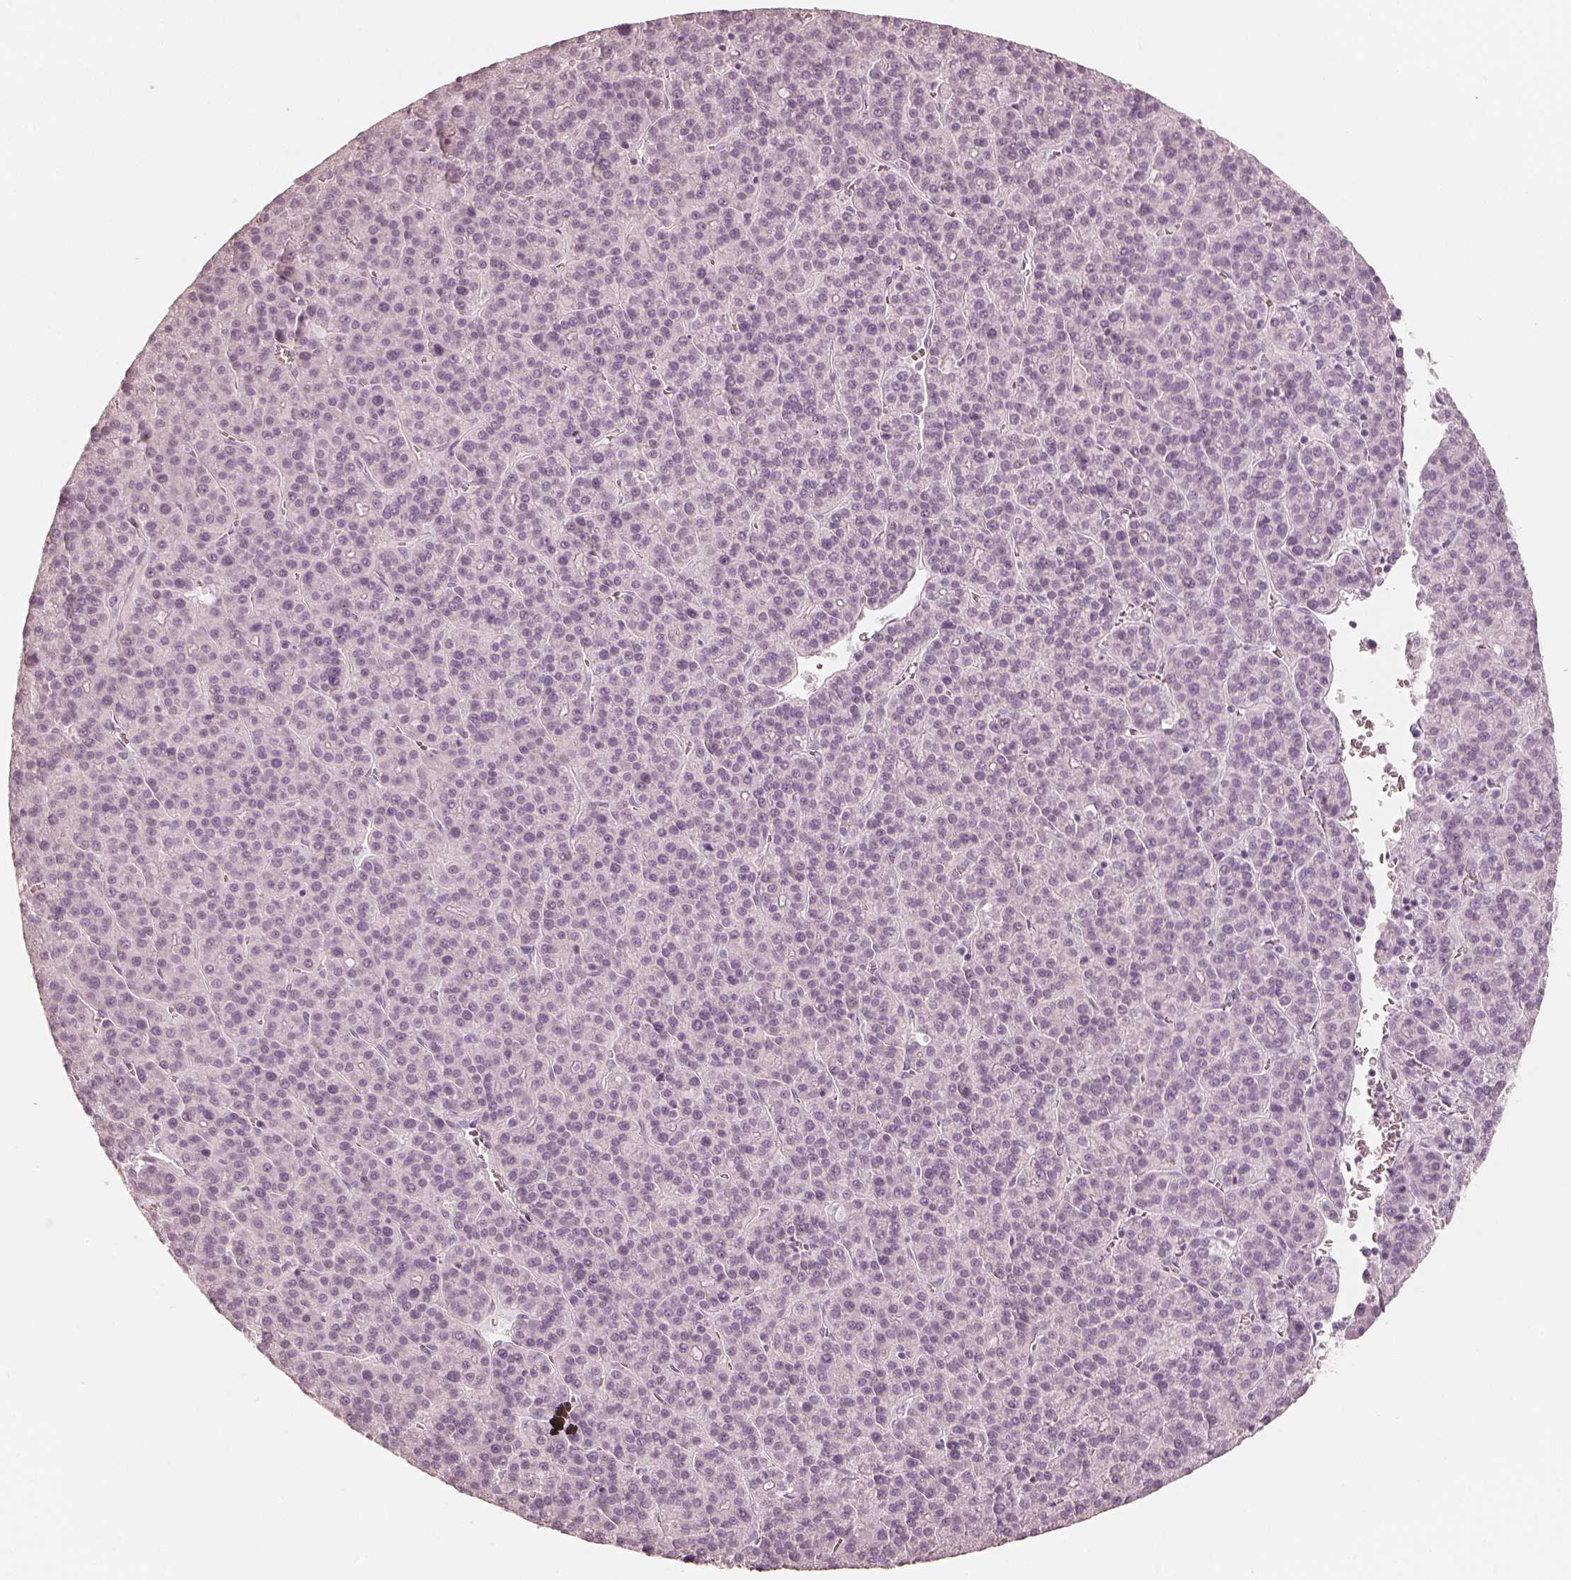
{"staining": {"intensity": "negative", "quantity": "none", "location": "none"}, "tissue": "liver cancer", "cell_type": "Tumor cells", "image_type": "cancer", "snomed": [{"axis": "morphology", "description": "Carcinoma, Hepatocellular, NOS"}, {"axis": "topography", "description": "Liver"}], "caption": "This is an immunohistochemistry photomicrograph of human liver cancer. There is no expression in tumor cells.", "gene": "KRT82", "patient": {"sex": "female", "age": 58}}